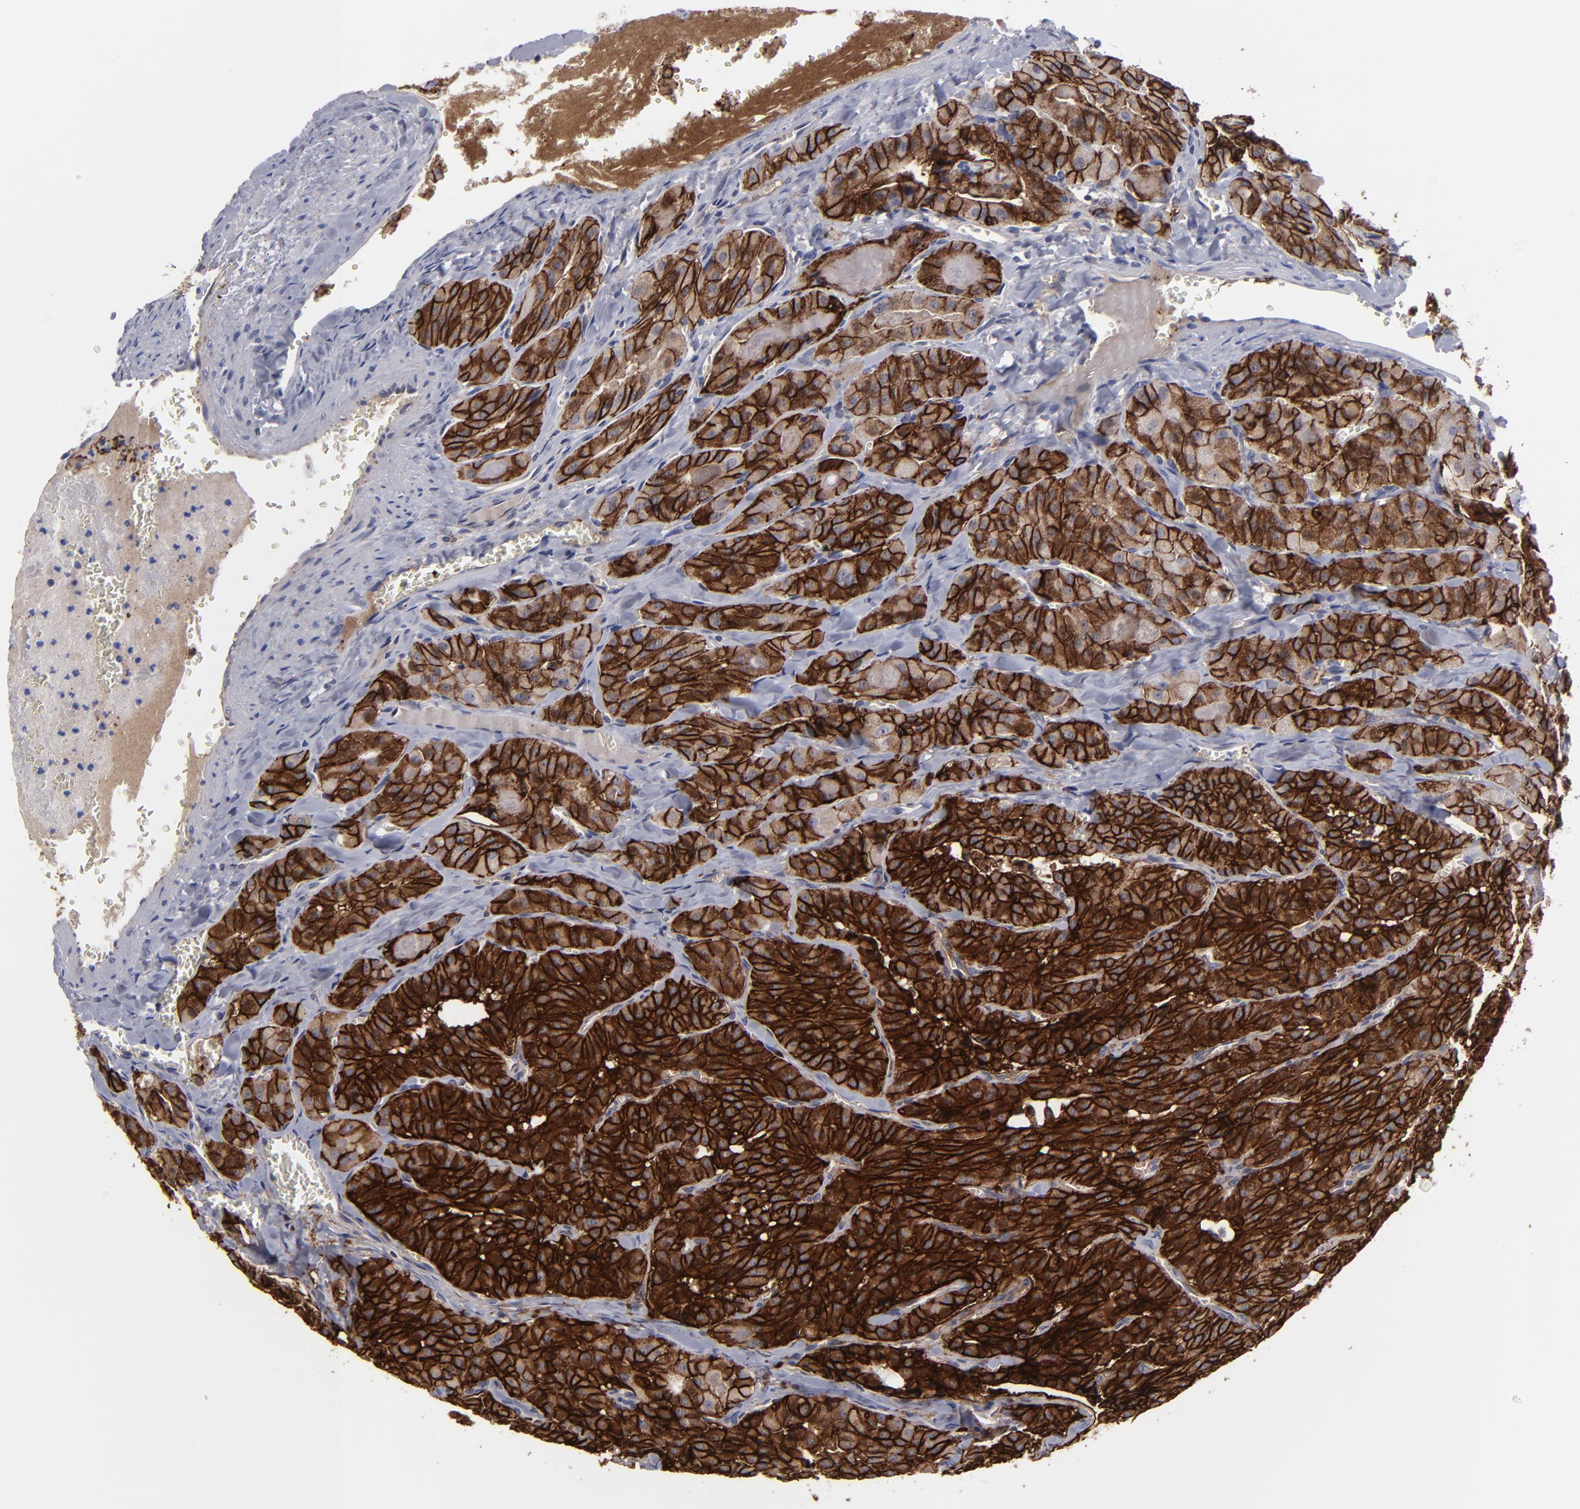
{"staining": {"intensity": "strong", "quantity": ">75%", "location": "cytoplasmic/membranous"}, "tissue": "thyroid cancer", "cell_type": "Tumor cells", "image_type": "cancer", "snomed": [{"axis": "morphology", "description": "Carcinoma, NOS"}, {"axis": "topography", "description": "Thyroid gland"}], "caption": "Human thyroid carcinoma stained with a protein marker displays strong staining in tumor cells.", "gene": "ALCAM", "patient": {"sex": "male", "age": 76}}